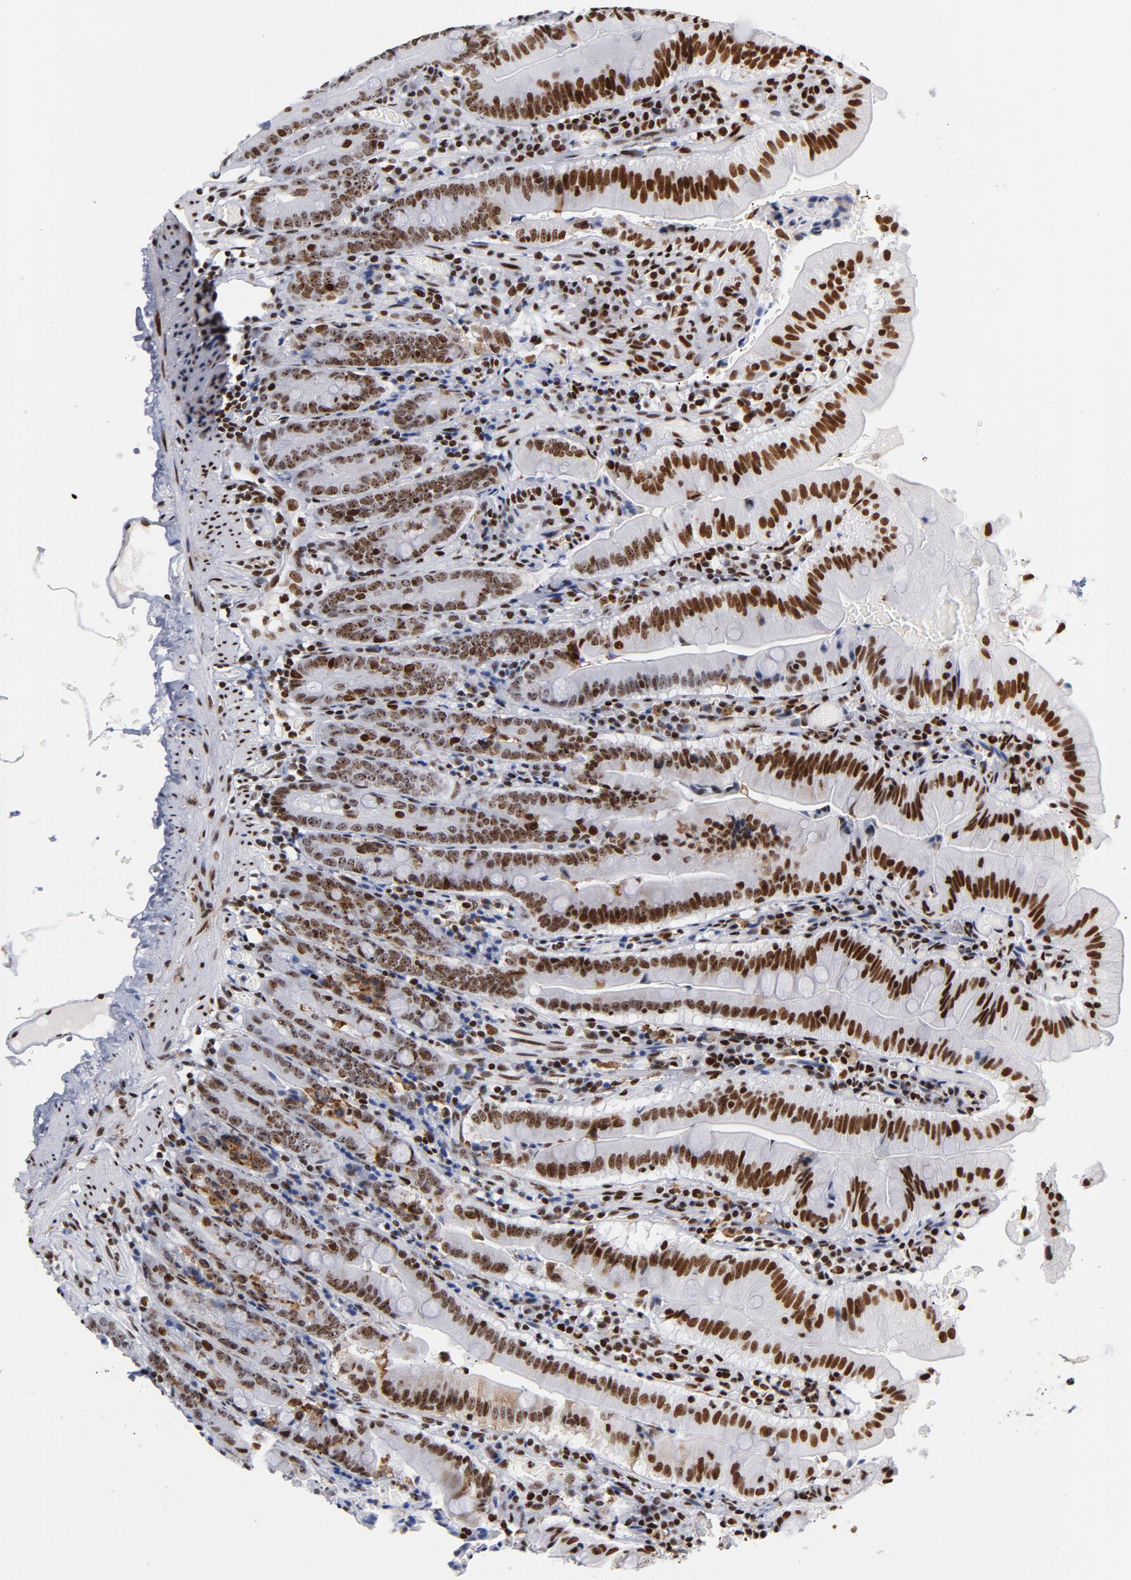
{"staining": {"intensity": "moderate", "quantity": ">75%", "location": "nuclear"}, "tissue": "small intestine", "cell_type": "Glandular cells", "image_type": "normal", "snomed": [{"axis": "morphology", "description": "Normal tissue, NOS"}, {"axis": "topography", "description": "Small intestine"}], "caption": "Immunohistochemical staining of normal human small intestine displays >75% levels of moderate nuclear protein expression in about >75% of glandular cells. (Stains: DAB in brown, nuclei in blue, Microscopy: brightfield microscopy at high magnification).", "gene": "TOP2B", "patient": {"sex": "male", "age": 71}}